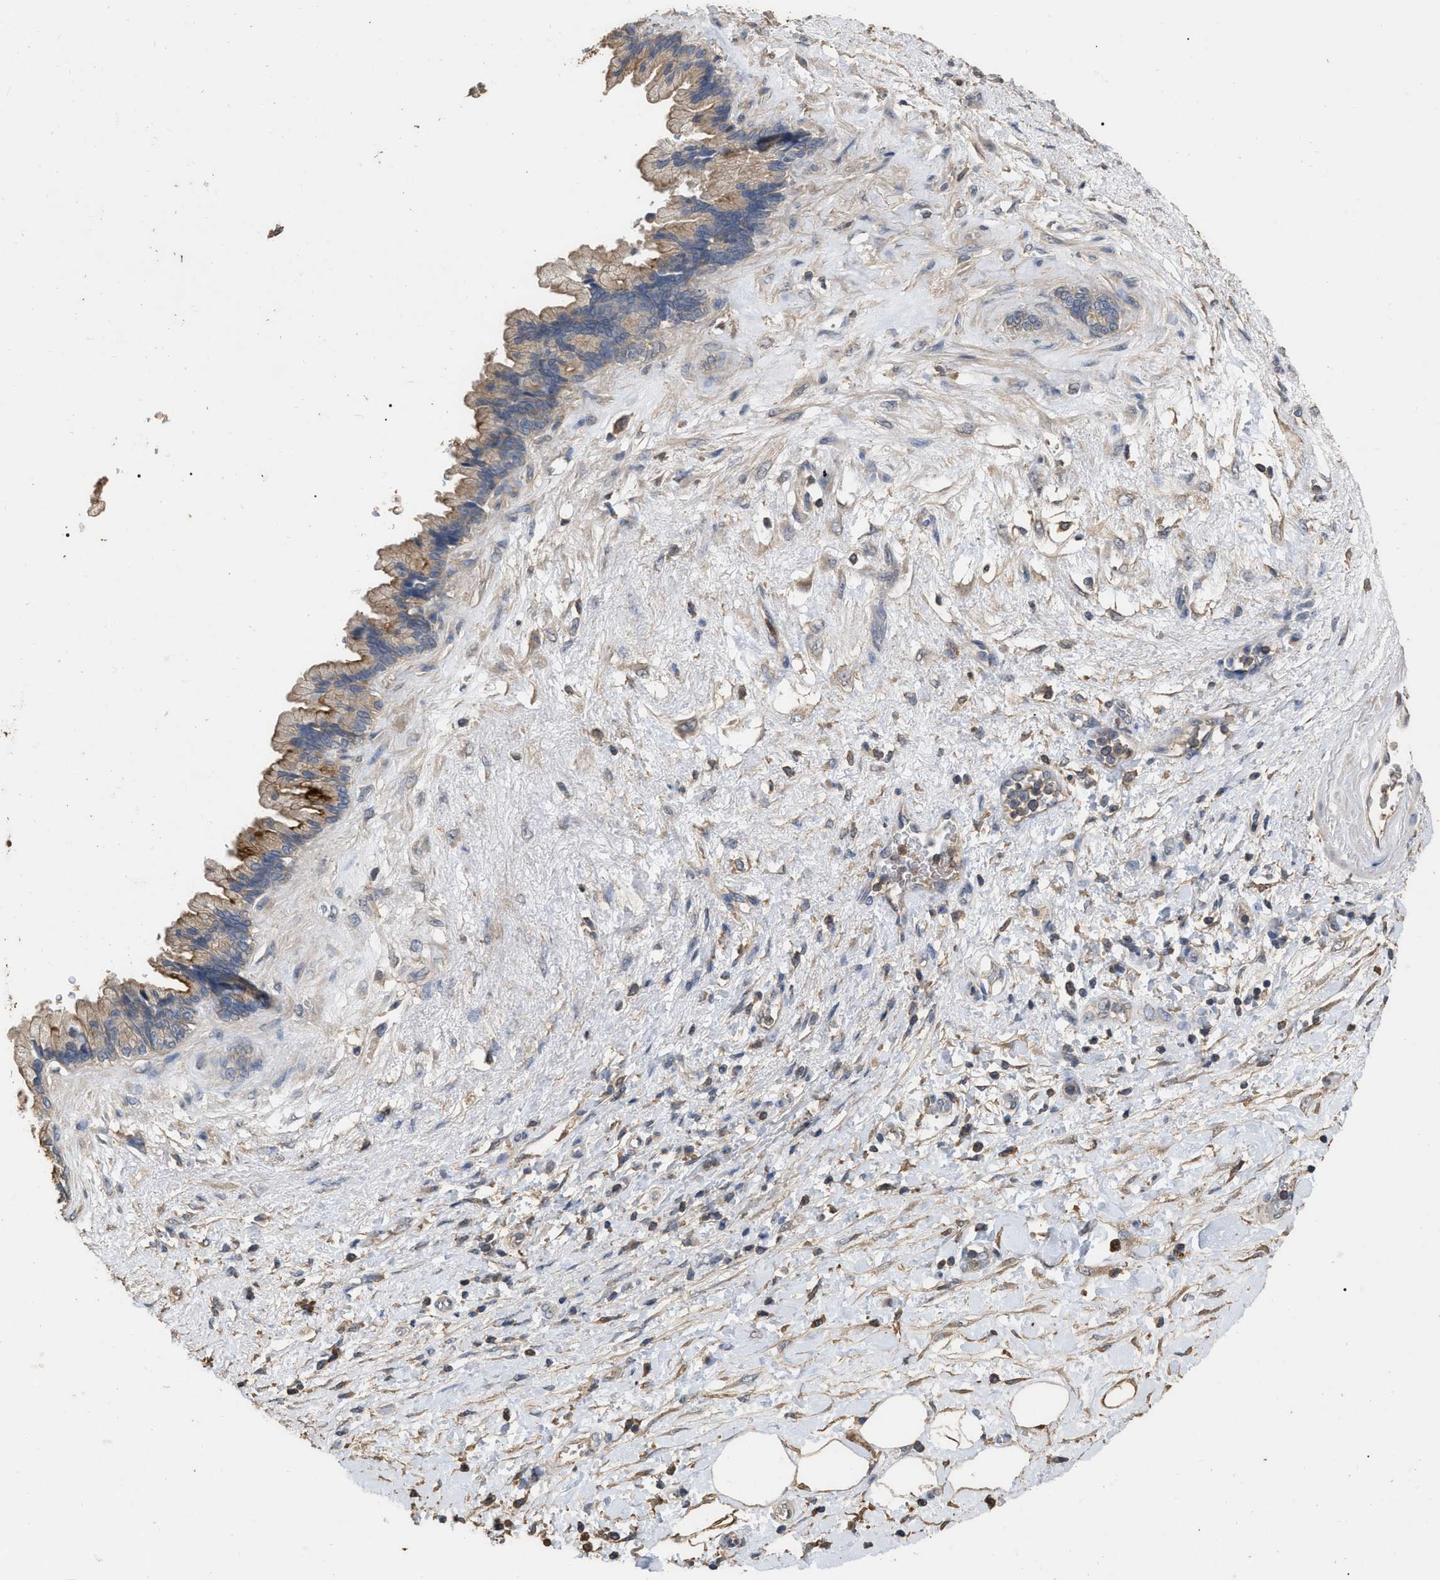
{"staining": {"intensity": "weak", "quantity": ">75%", "location": "cytoplasmic/membranous"}, "tissue": "pancreatic cancer", "cell_type": "Tumor cells", "image_type": "cancer", "snomed": [{"axis": "morphology", "description": "Adenocarcinoma, NOS"}, {"axis": "topography", "description": "Pancreas"}], "caption": "Pancreatic cancer (adenocarcinoma) tissue exhibits weak cytoplasmic/membranous positivity in approximately >75% of tumor cells Using DAB (3,3'-diaminobenzidine) (brown) and hematoxylin (blue) stains, captured at high magnification using brightfield microscopy.", "gene": "GPR179", "patient": {"sex": "female", "age": 60}}